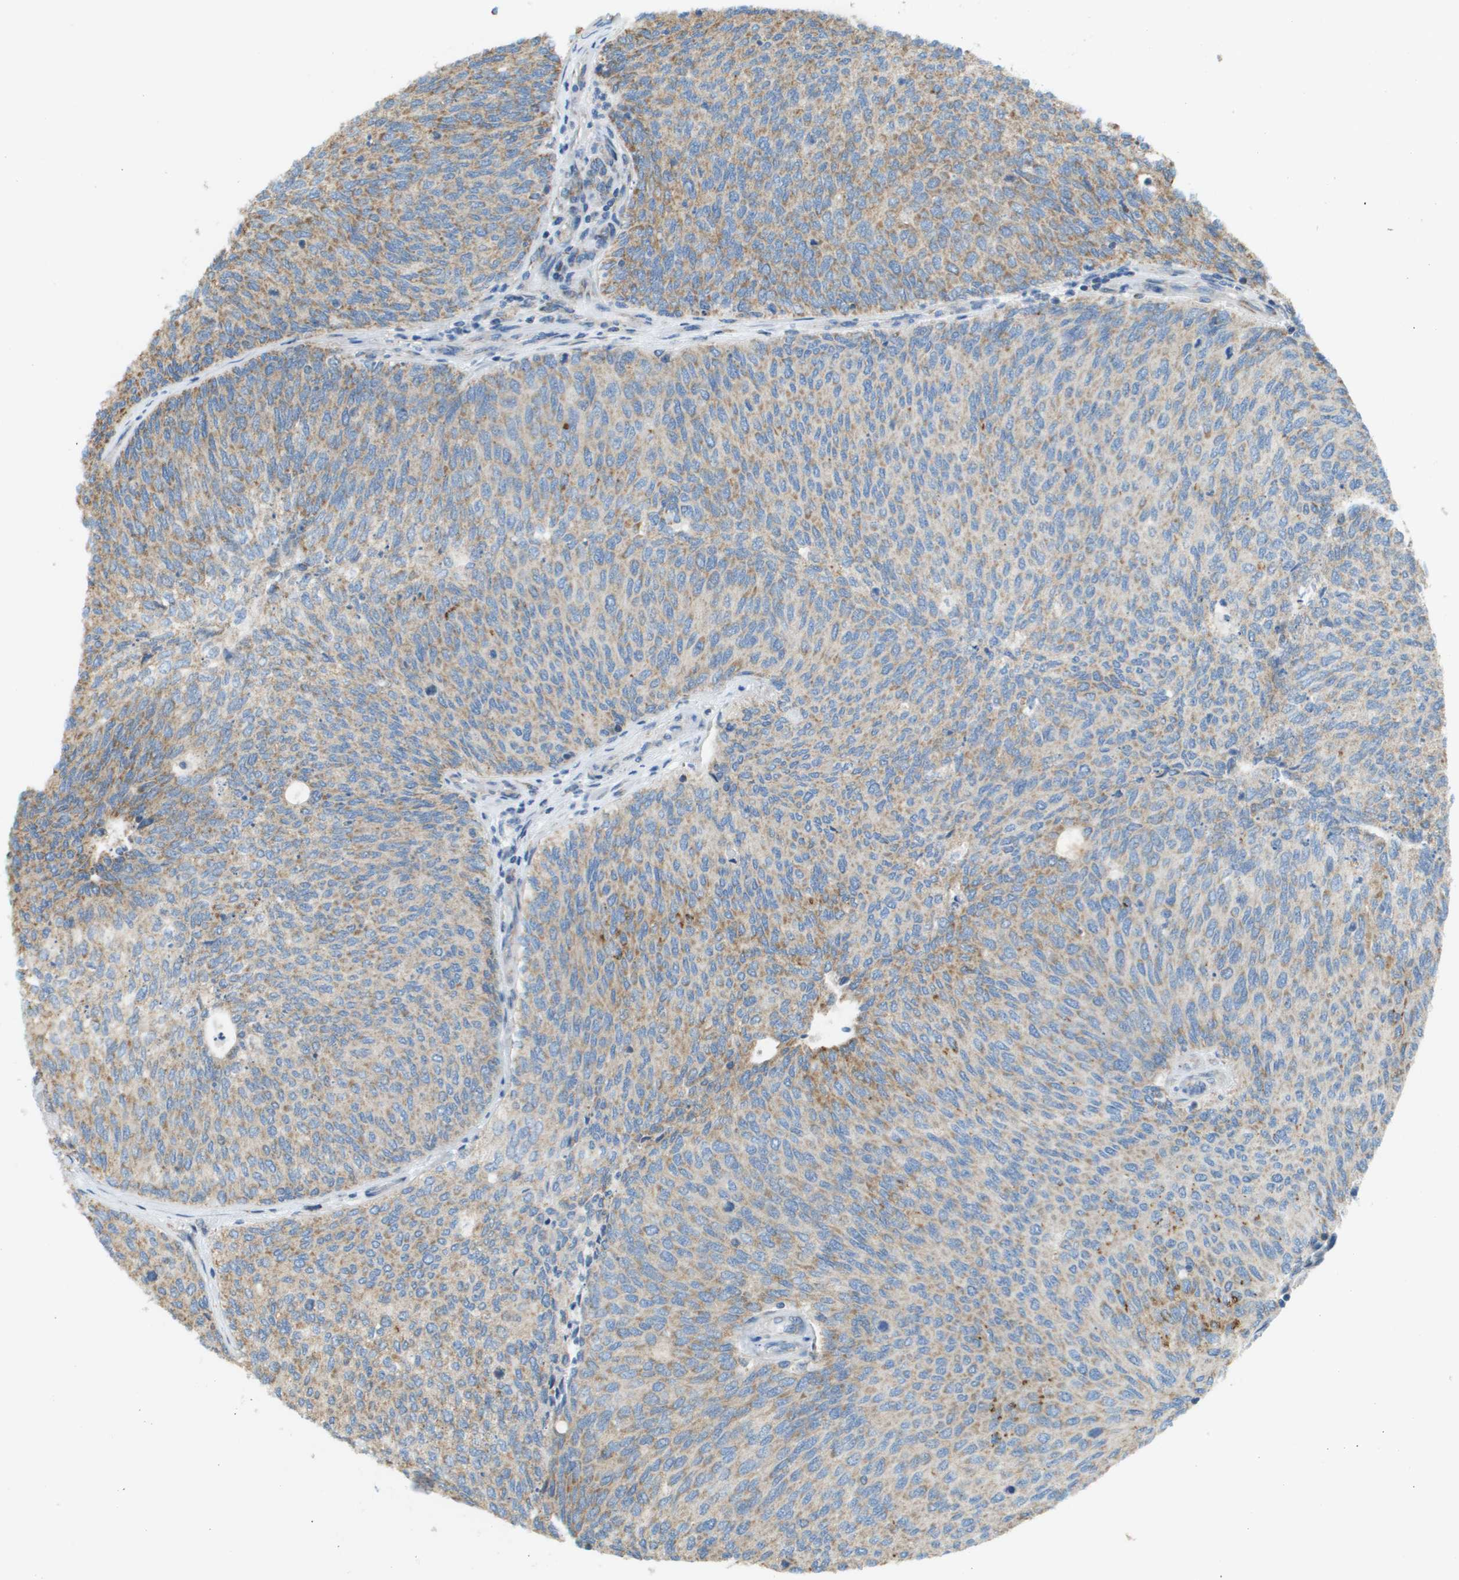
{"staining": {"intensity": "moderate", "quantity": ">75%", "location": "cytoplasmic/membranous"}, "tissue": "urothelial cancer", "cell_type": "Tumor cells", "image_type": "cancer", "snomed": [{"axis": "morphology", "description": "Urothelial carcinoma, Low grade"}, {"axis": "topography", "description": "Urinary bladder"}], "caption": "A micrograph of low-grade urothelial carcinoma stained for a protein exhibits moderate cytoplasmic/membranous brown staining in tumor cells.", "gene": "TAOK3", "patient": {"sex": "female", "age": 79}}